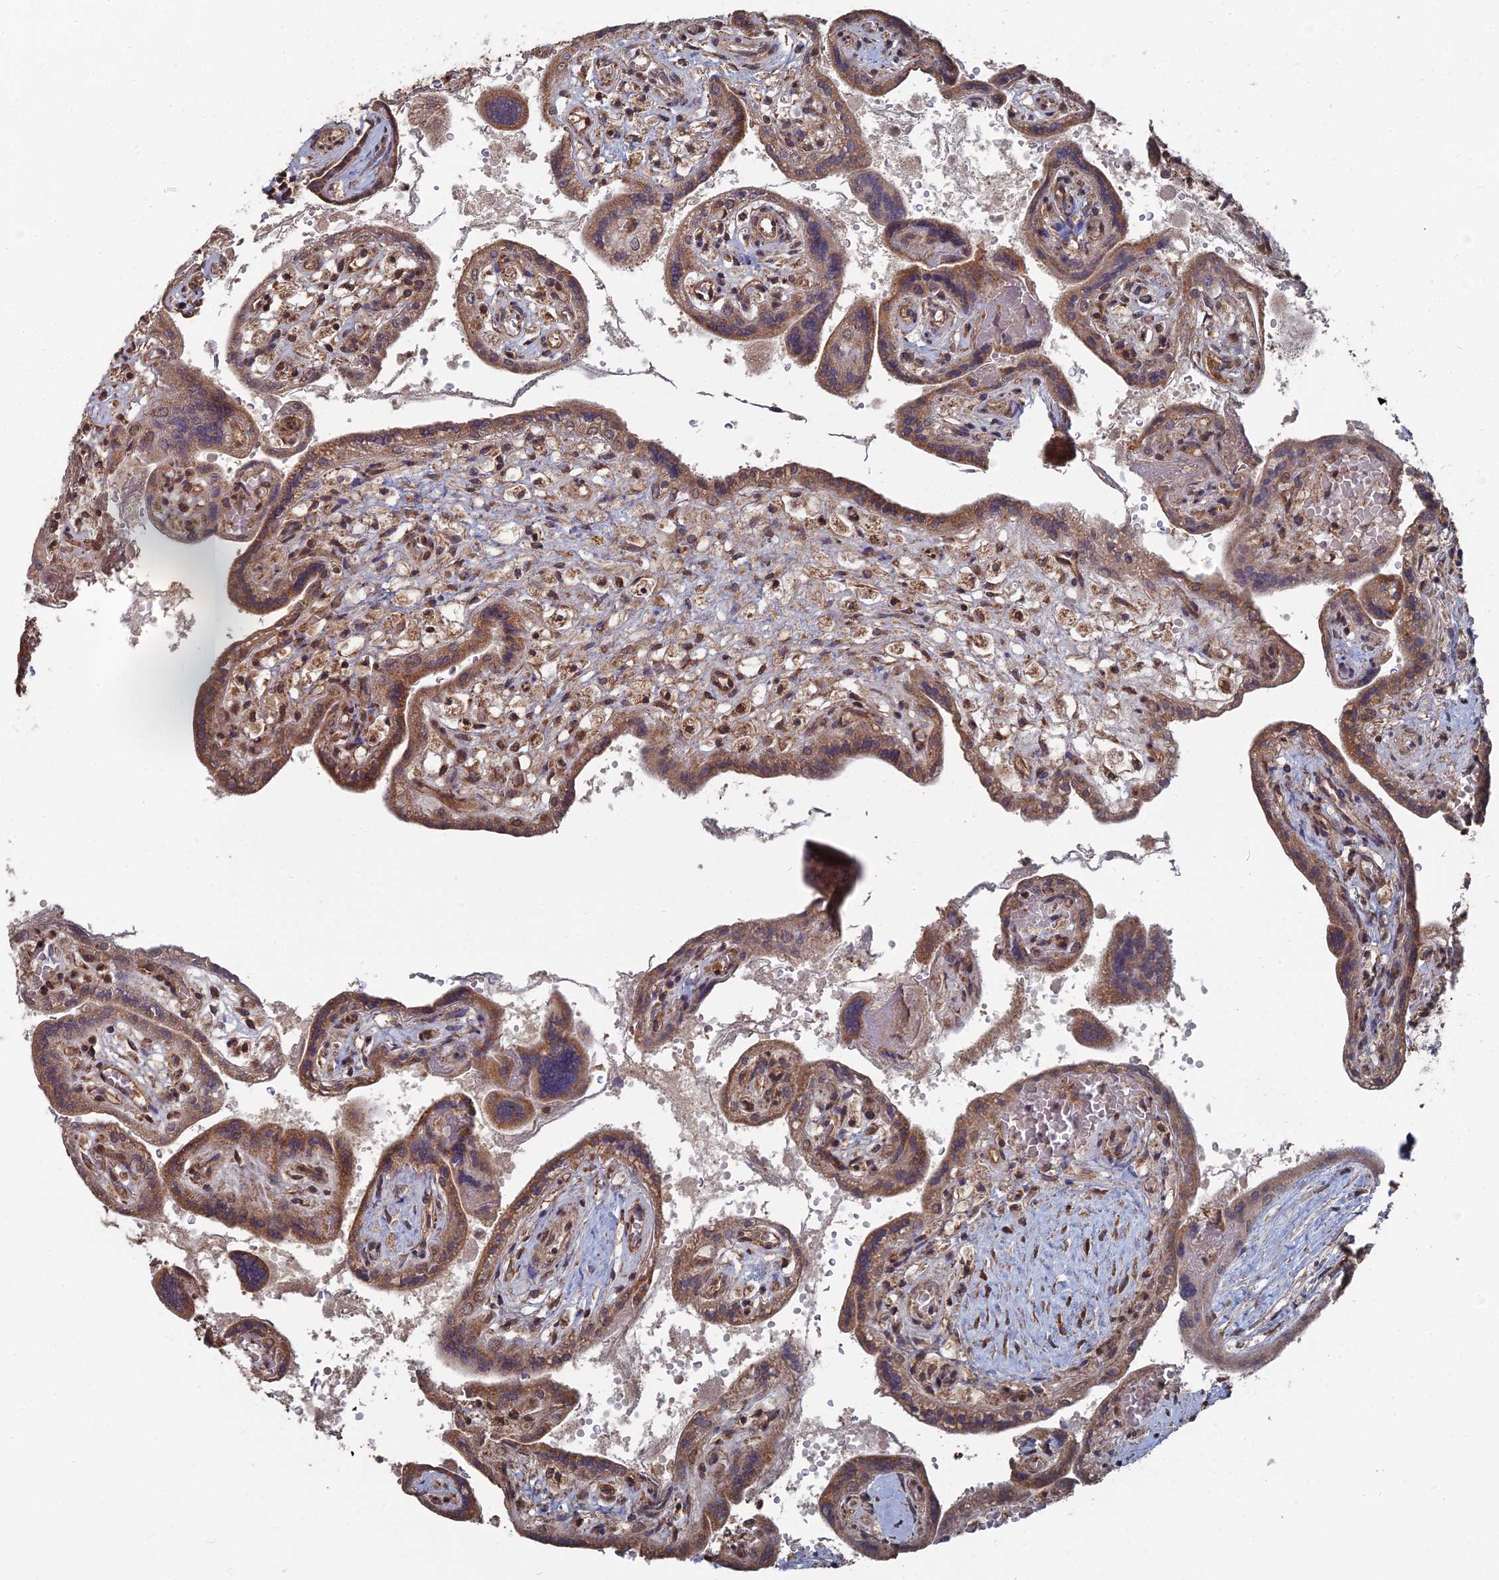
{"staining": {"intensity": "moderate", "quantity": ">75%", "location": "cytoplasmic/membranous,nuclear"}, "tissue": "placenta", "cell_type": "Trophoblastic cells", "image_type": "normal", "snomed": [{"axis": "morphology", "description": "Normal tissue, NOS"}, {"axis": "topography", "description": "Placenta"}], "caption": "The photomicrograph shows staining of normal placenta, revealing moderate cytoplasmic/membranous,nuclear protein positivity (brown color) within trophoblastic cells.", "gene": "CCNP", "patient": {"sex": "female", "age": 37}}